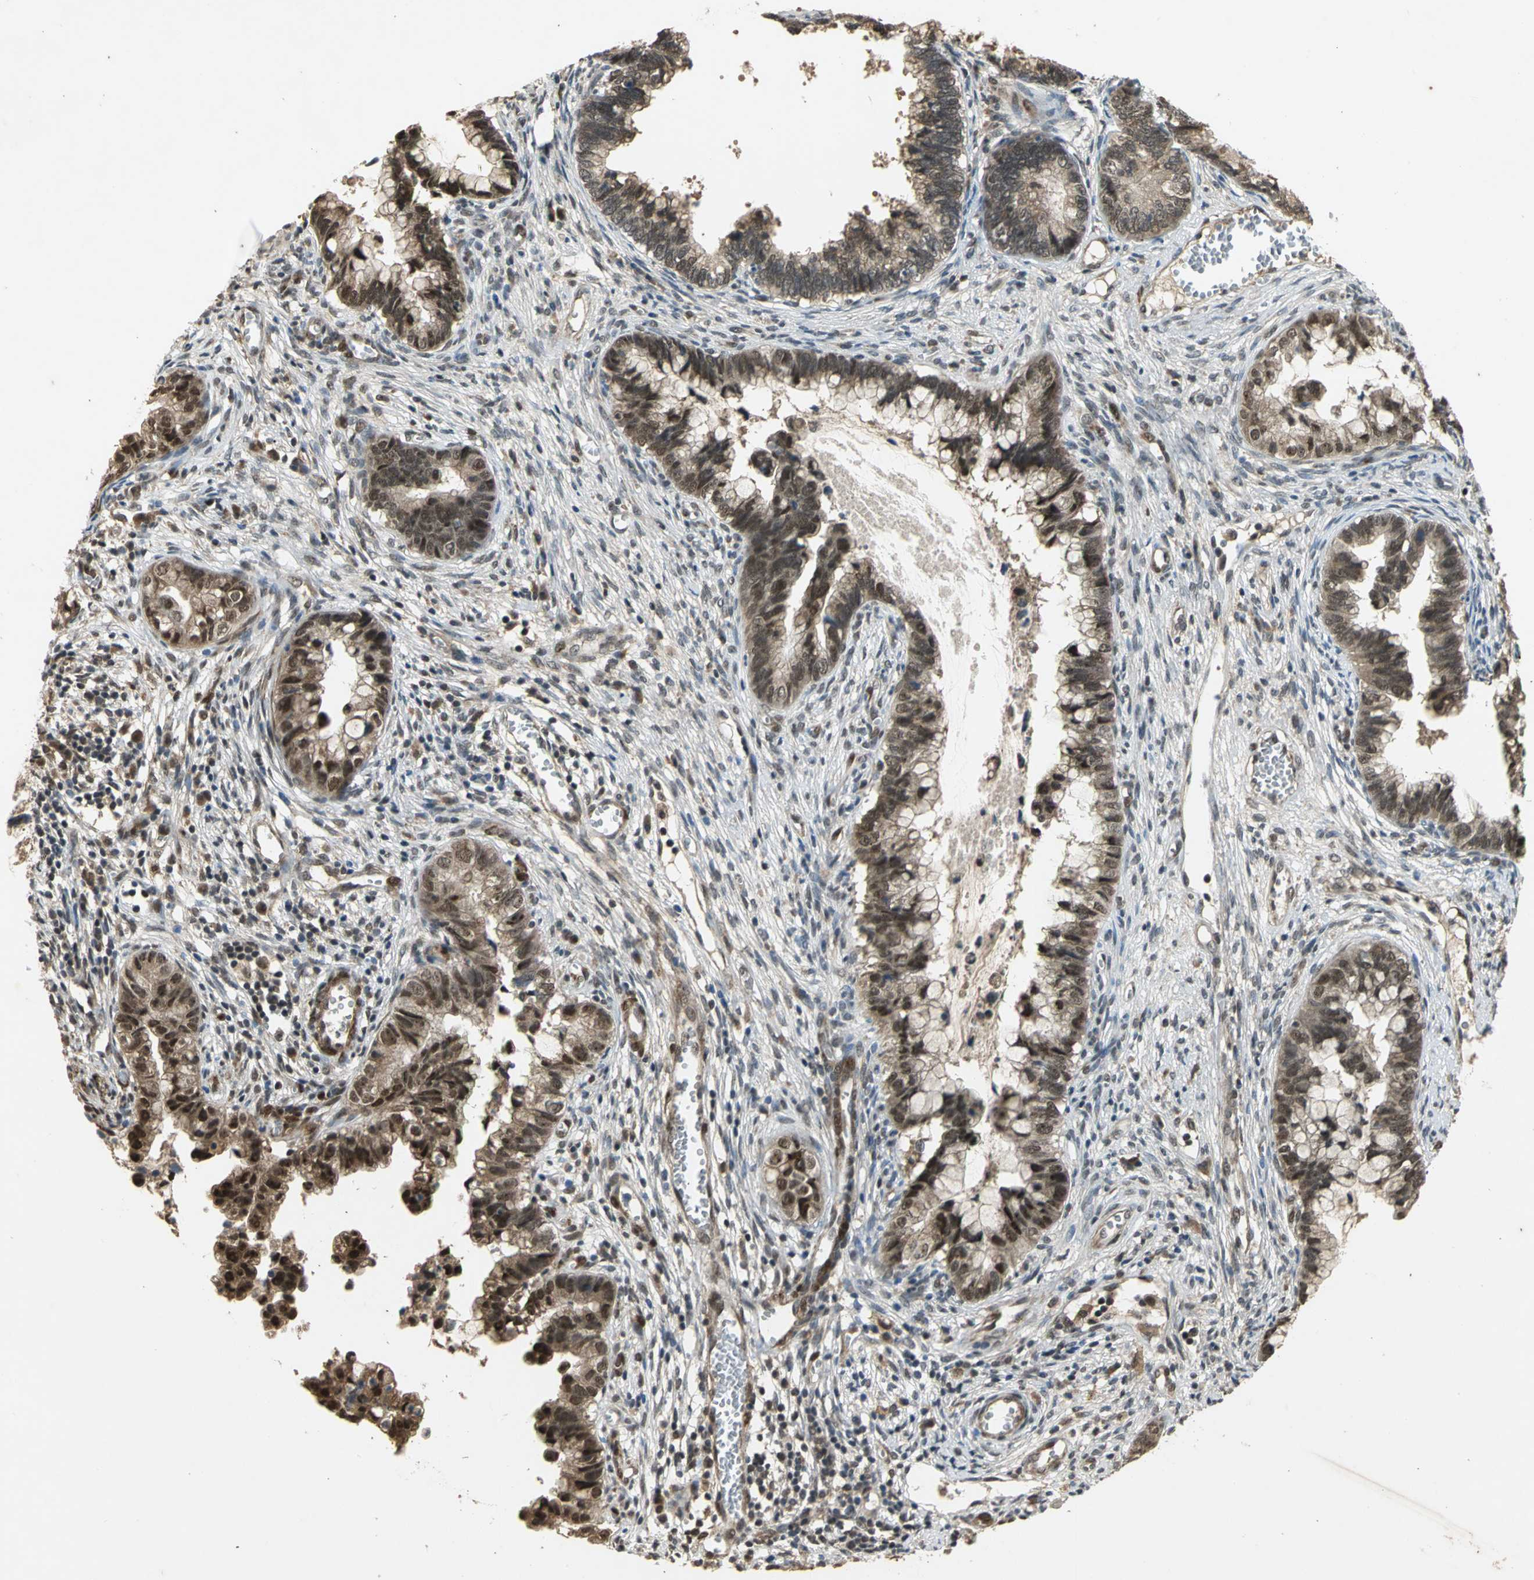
{"staining": {"intensity": "weak", "quantity": ">75%", "location": "cytoplasmic/membranous"}, "tissue": "cervical cancer", "cell_type": "Tumor cells", "image_type": "cancer", "snomed": [{"axis": "morphology", "description": "Adenocarcinoma, NOS"}, {"axis": "topography", "description": "Cervix"}], "caption": "Immunohistochemistry staining of cervical cancer, which demonstrates low levels of weak cytoplasmic/membranous staining in about >75% of tumor cells indicating weak cytoplasmic/membranous protein expression. The staining was performed using DAB (3,3'-diaminobenzidine) (brown) for protein detection and nuclei were counterstained in hematoxylin (blue).", "gene": "NOTCH3", "patient": {"sex": "female", "age": 44}}